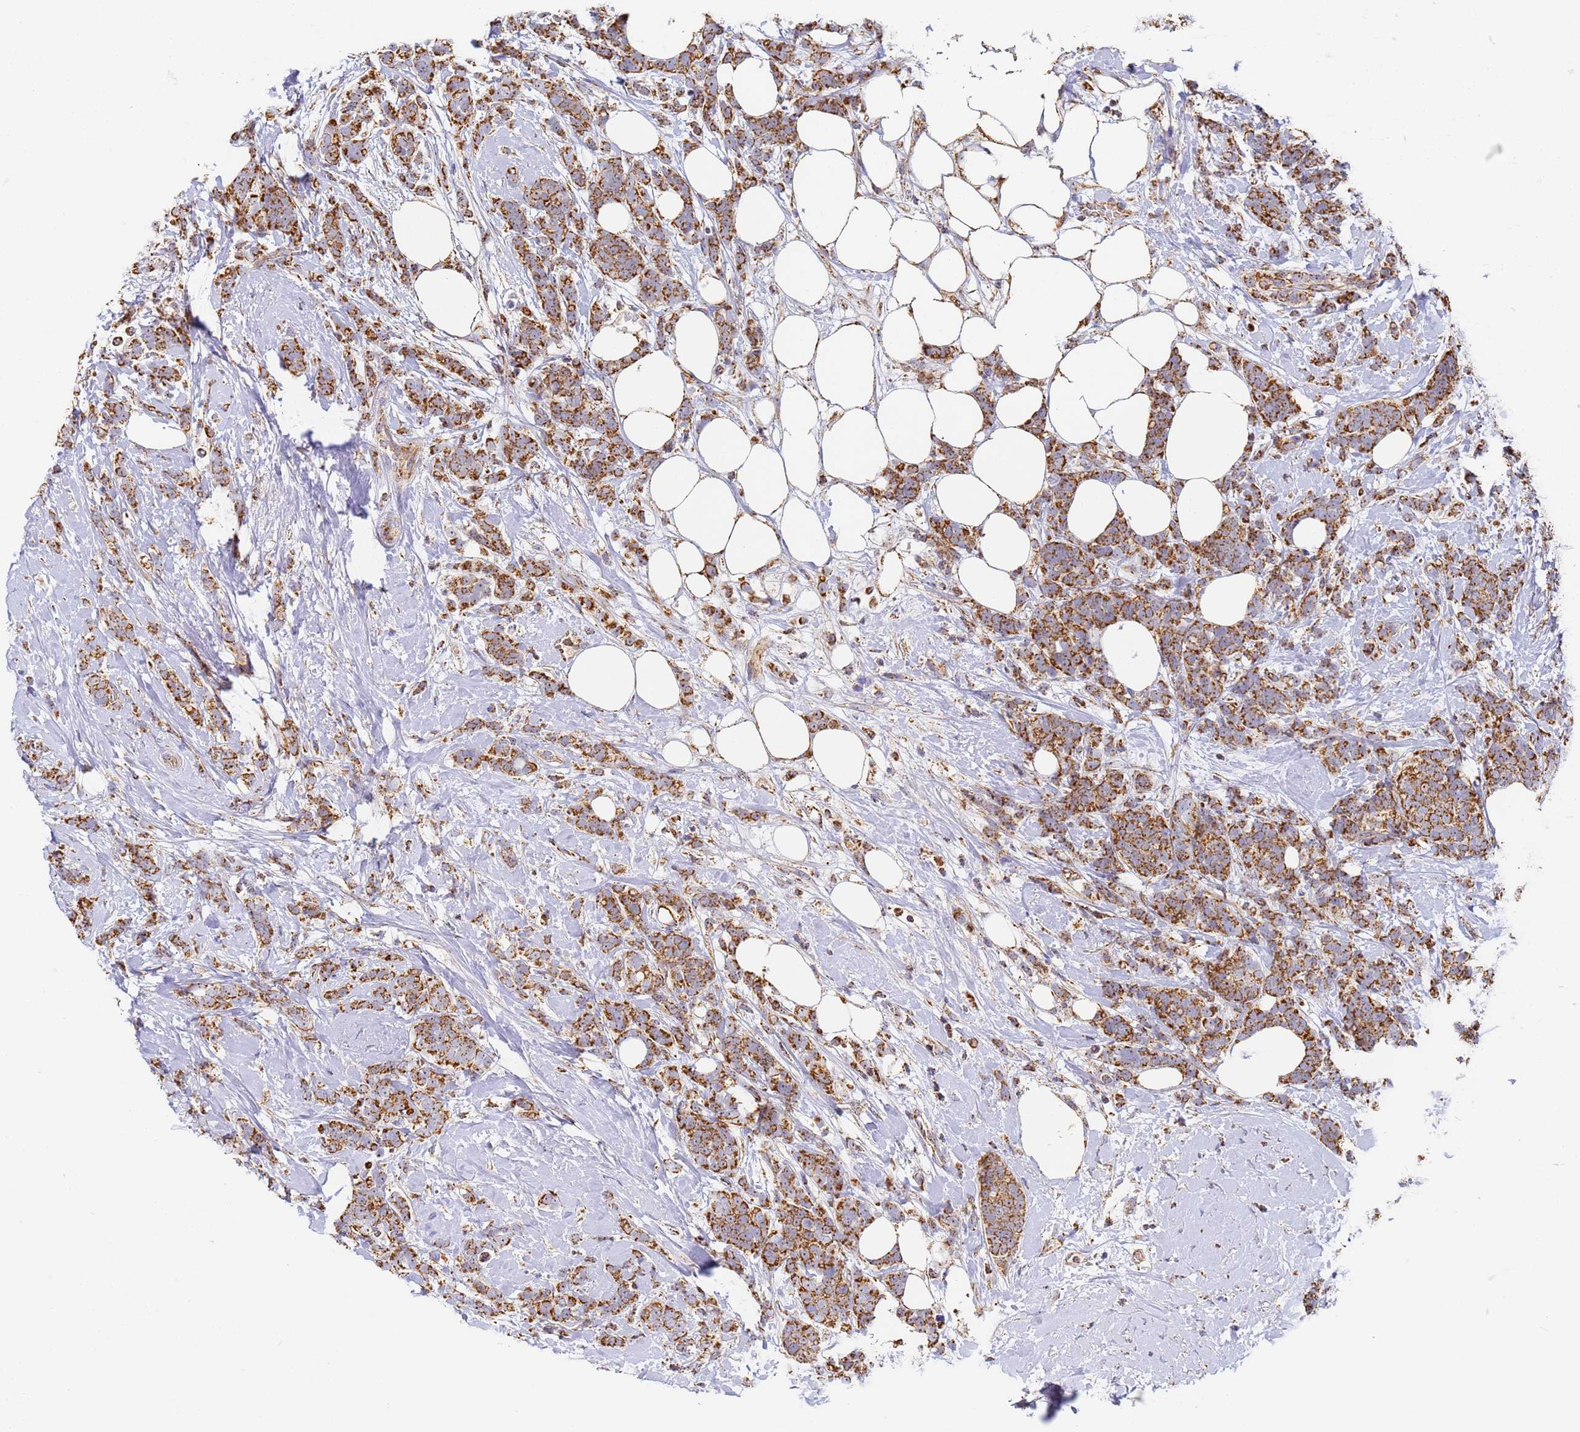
{"staining": {"intensity": "moderate", "quantity": ">75%", "location": "cytoplasmic/membranous"}, "tissue": "breast cancer", "cell_type": "Tumor cells", "image_type": "cancer", "snomed": [{"axis": "morphology", "description": "Lobular carcinoma"}, {"axis": "topography", "description": "Breast"}], "caption": "Protein expression by immunohistochemistry shows moderate cytoplasmic/membranous expression in approximately >75% of tumor cells in breast cancer. (DAB IHC with brightfield microscopy, high magnification).", "gene": "FRG2C", "patient": {"sex": "female", "age": 58}}